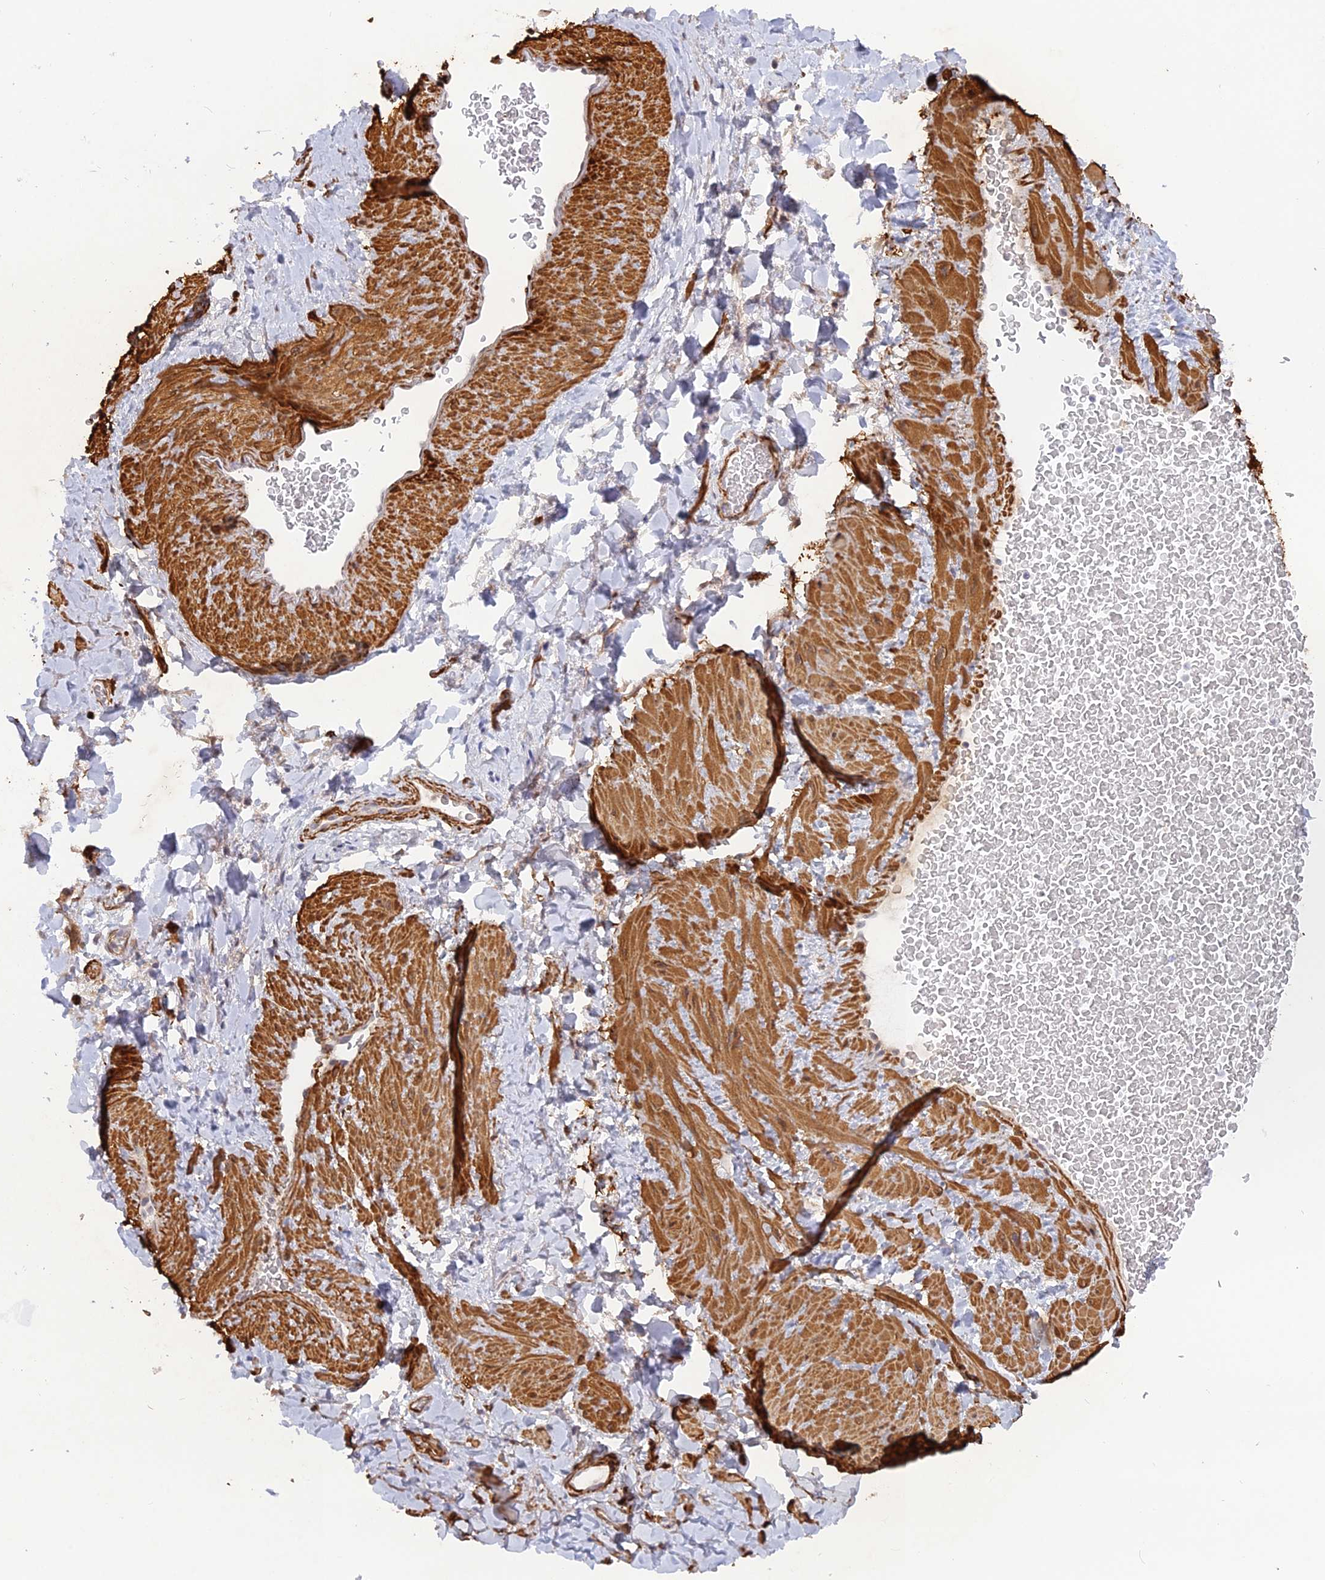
{"staining": {"intensity": "negative", "quantity": "none", "location": "none"}, "tissue": "adipose tissue", "cell_type": "Adipocytes", "image_type": "normal", "snomed": [{"axis": "morphology", "description": "Normal tissue, NOS"}, {"axis": "topography", "description": "Soft tissue"}, {"axis": "topography", "description": "Vascular tissue"}], "caption": "Adipocytes show no significant protein staining in normal adipose tissue. (DAB (3,3'-diaminobenzidine) immunohistochemistry (IHC) with hematoxylin counter stain).", "gene": "CCDC154", "patient": {"sex": "male", "age": 54}}